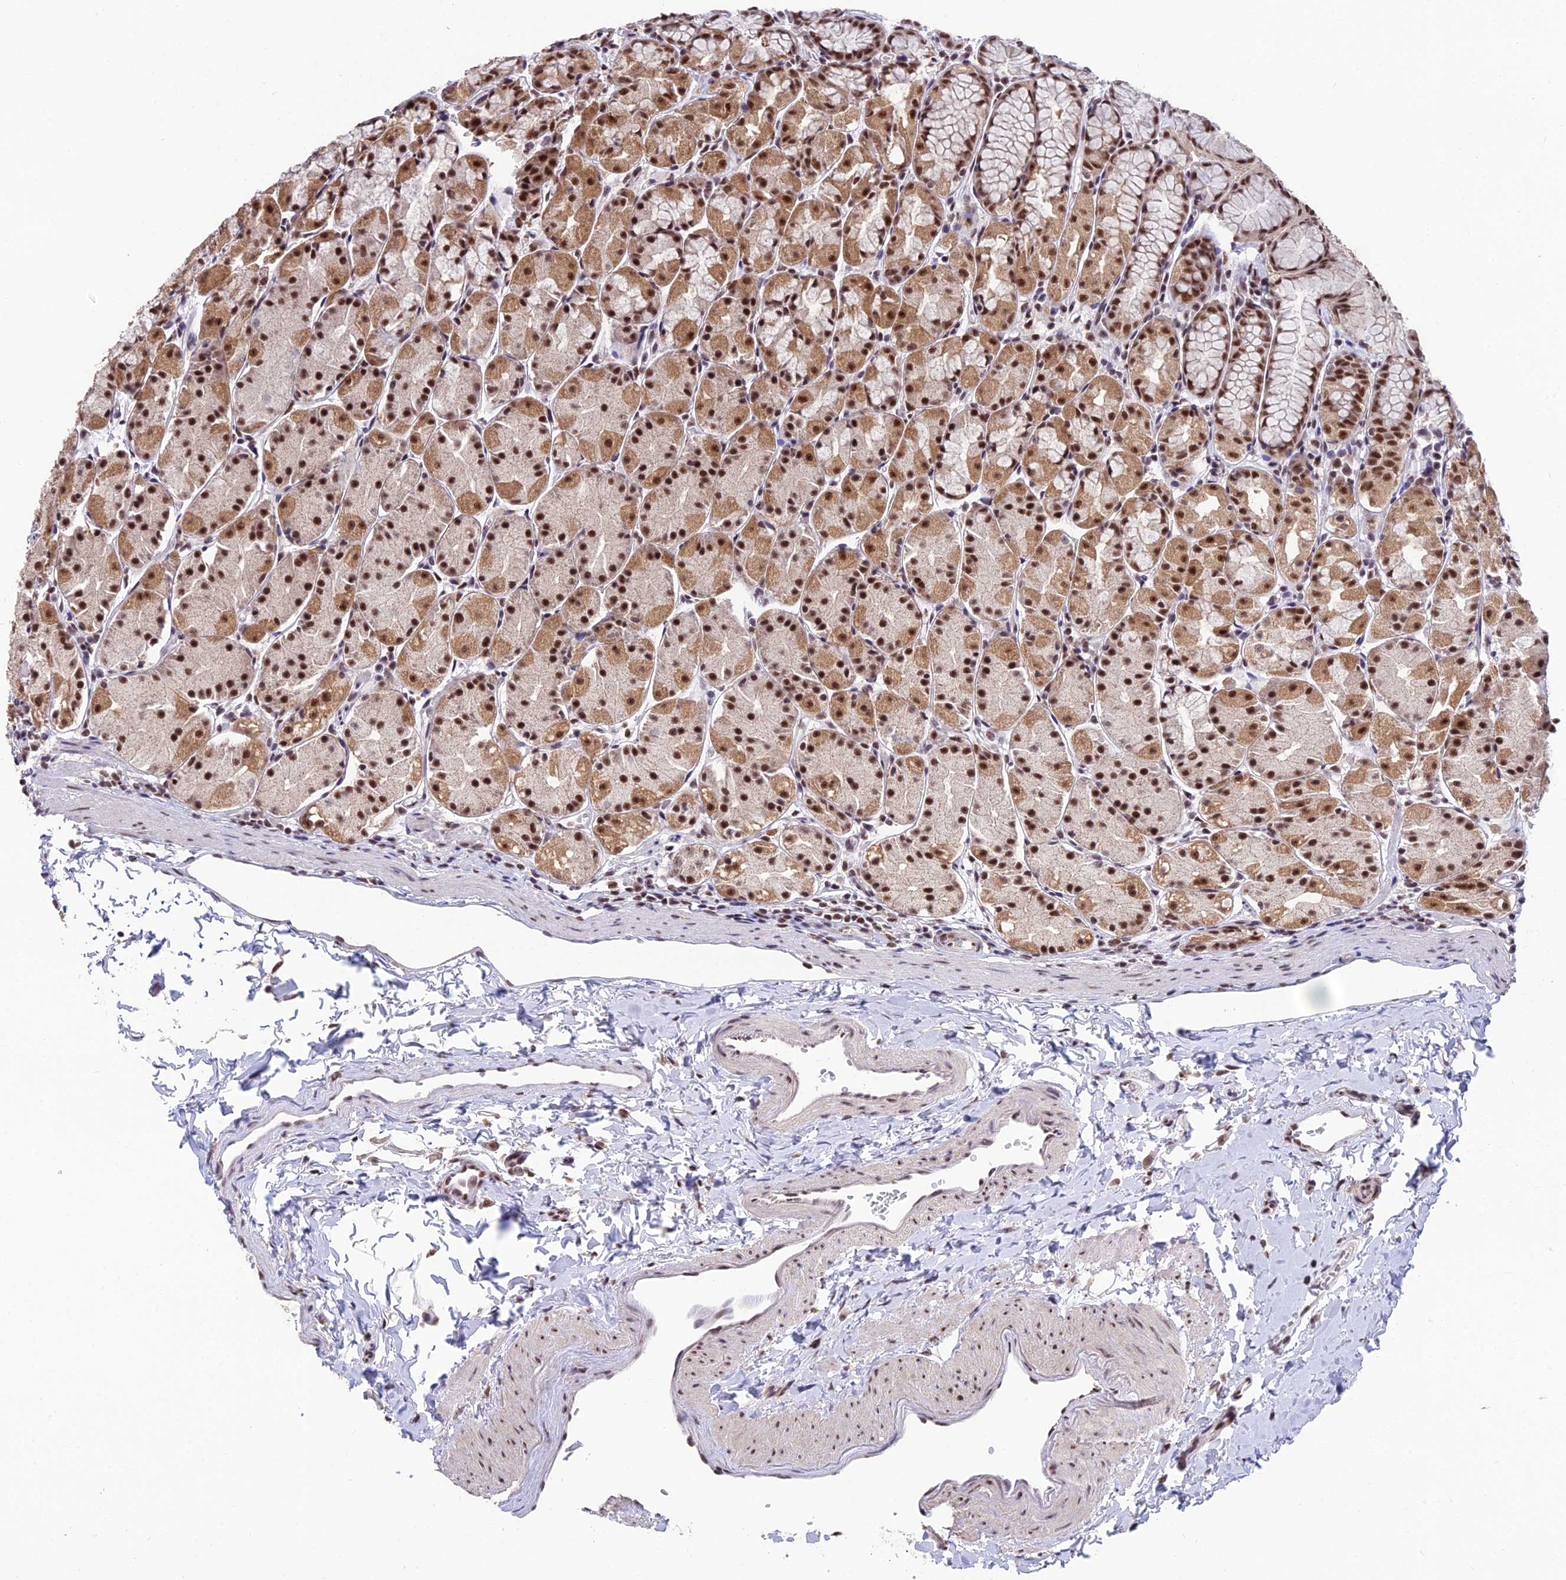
{"staining": {"intensity": "moderate", "quantity": ">75%", "location": "cytoplasmic/membranous,nuclear"}, "tissue": "stomach", "cell_type": "Glandular cells", "image_type": "normal", "snomed": [{"axis": "morphology", "description": "Normal tissue, NOS"}, {"axis": "topography", "description": "Stomach, upper"}], "caption": "Immunohistochemistry image of unremarkable stomach: stomach stained using IHC exhibits medium levels of moderate protein expression localized specifically in the cytoplasmic/membranous,nuclear of glandular cells, appearing as a cytoplasmic/membranous,nuclear brown color.", "gene": "THOC7", "patient": {"sex": "male", "age": 47}}